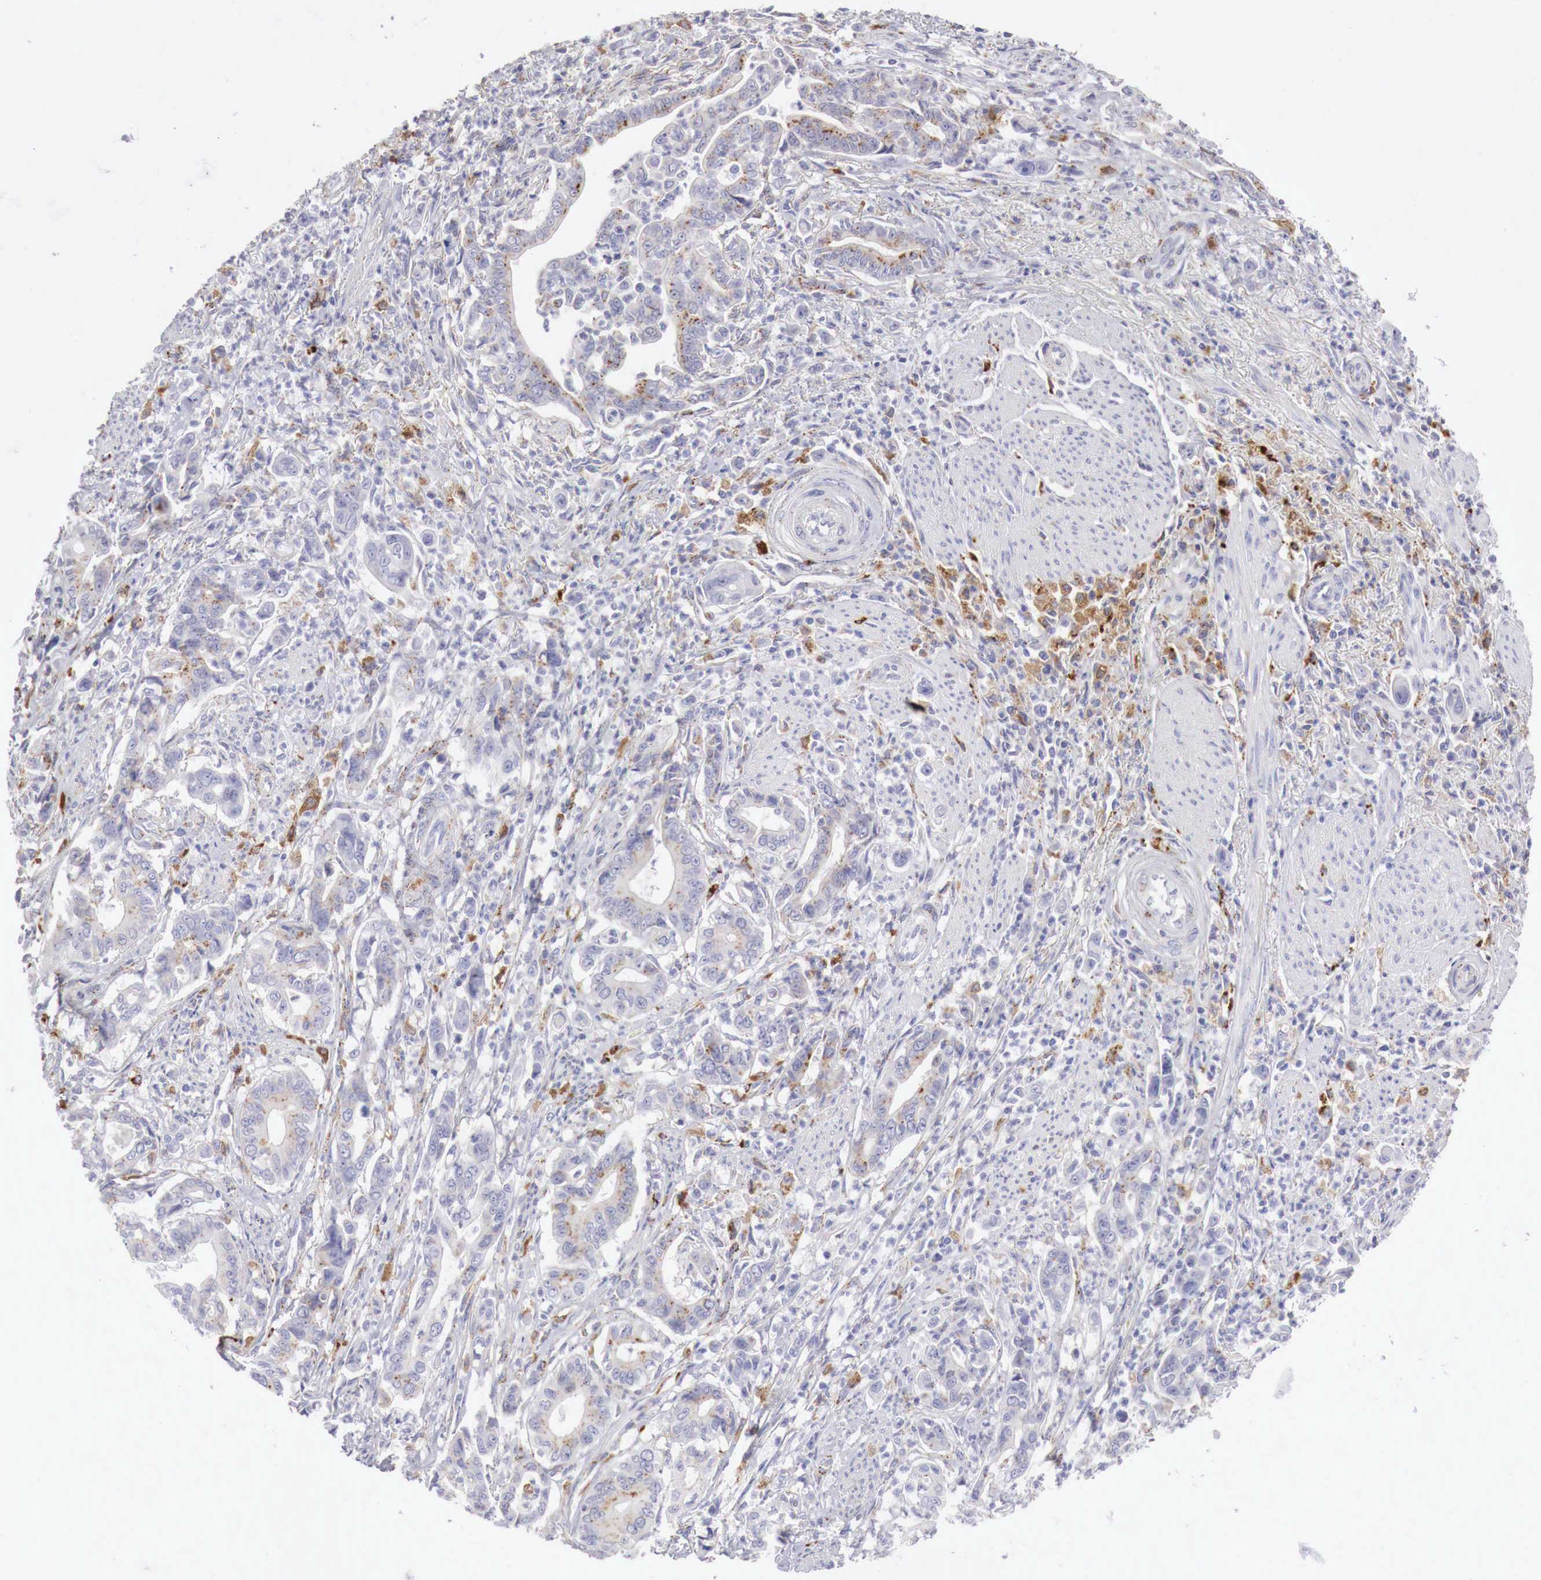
{"staining": {"intensity": "moderate", "quantity": "25%-75%", "location": "cytoplasmic/membranous"}, "tissue": "stomach cancer", "cell_type": "Tumor cells", "image_type": "cancer", "snomed": [{"axis": "morphology", "description": "Adenocarcinoma, NOS"}, {"axis": "topography", "description": "Stomach"}], "caption": "Adenocarcinoma (stomach) stained for a protein shows moderate cytoplasmic/membranous positivity in tumor cells. Ihc stains the protein of interest in brown and the nuclei are stained blue.", "gene": "GLA", "patient": {"sex": "female", "age": 76}}